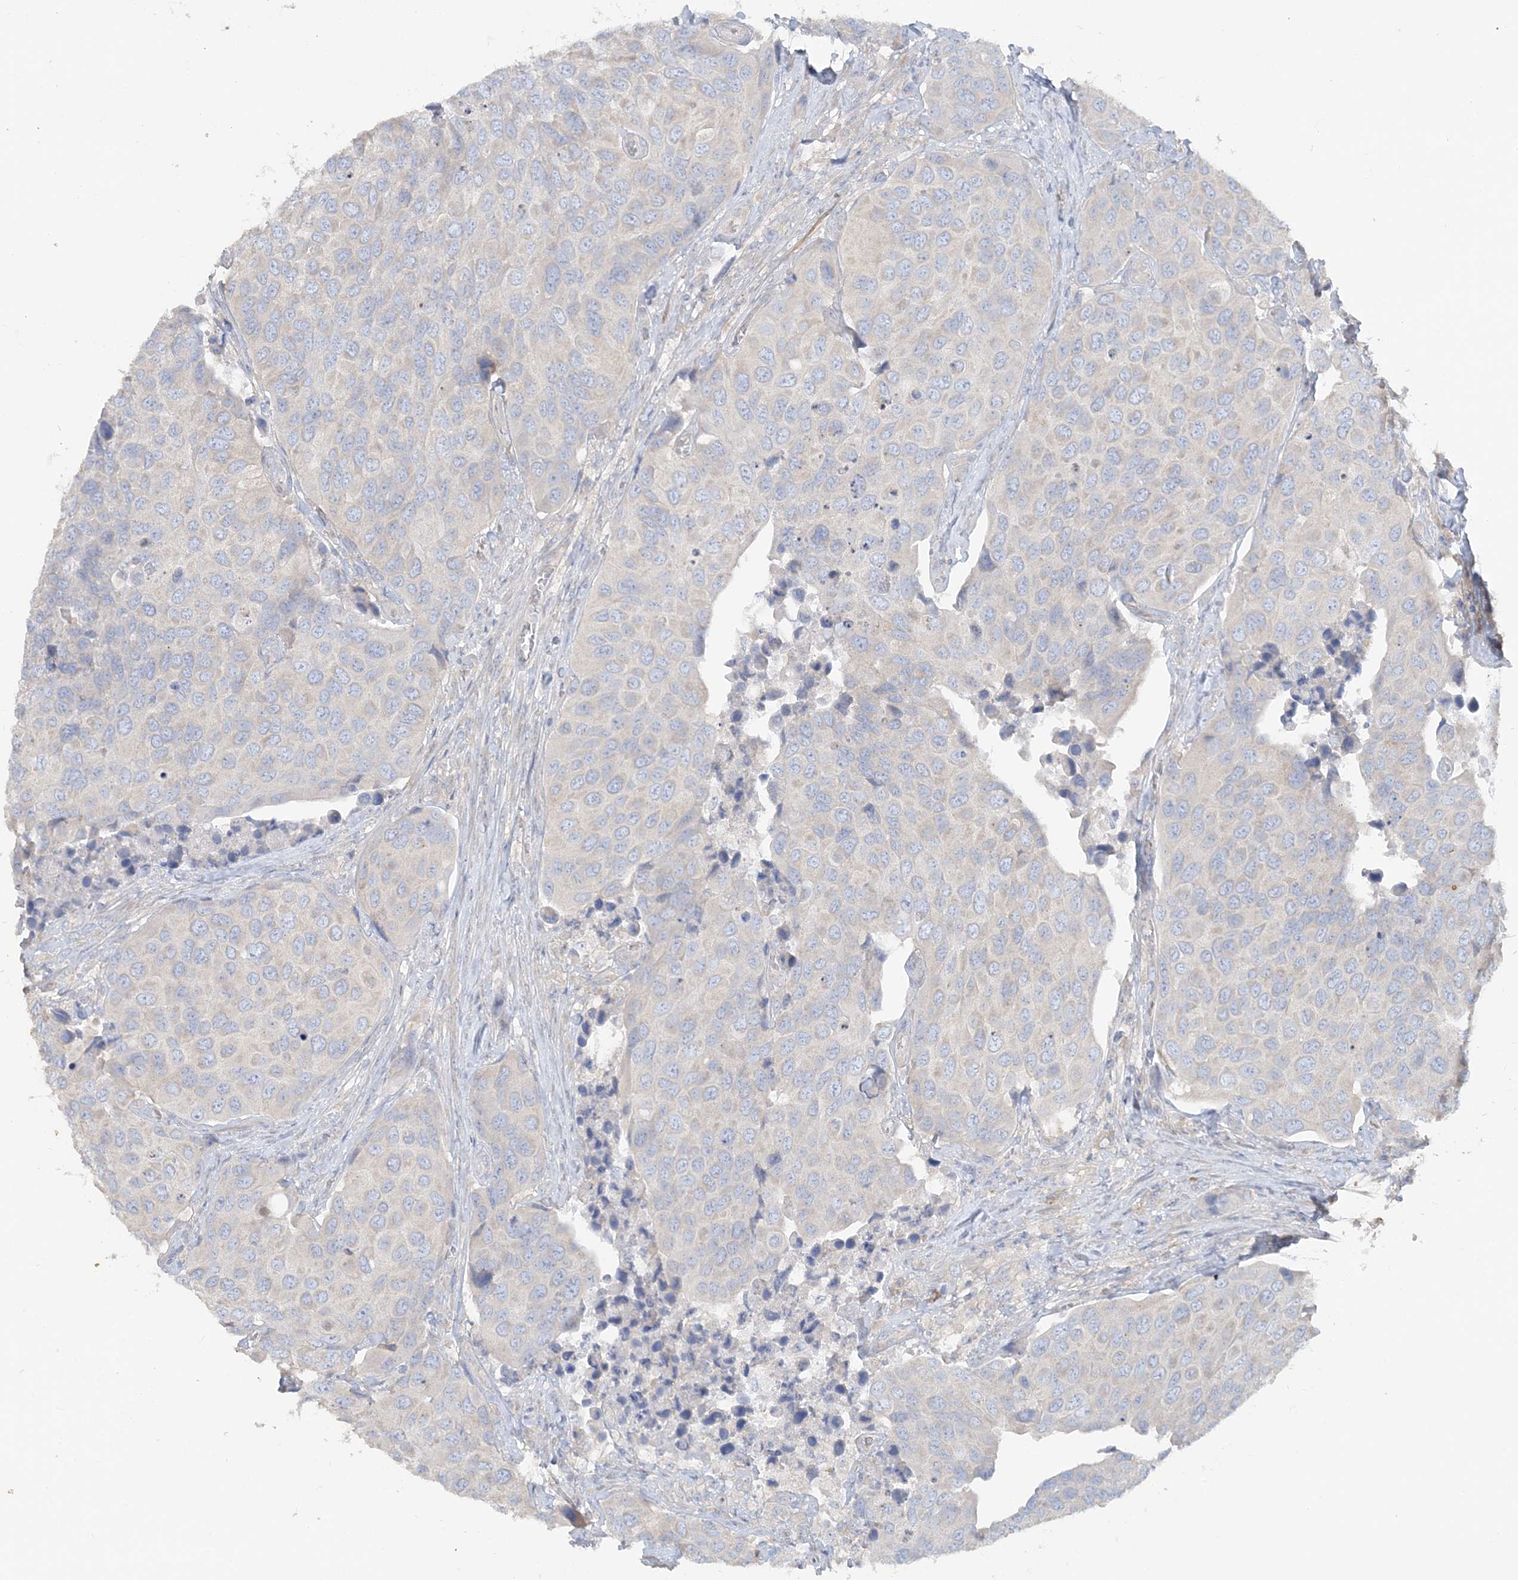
{"staining": {"intensity": "negative", "quantity": "none", "location": "none"}, "tissue": "urothelial cancer", "cell_type": "Tumor cells", "image_type": "cancer", "snomed": [{"axis": "morphology", "description": "Urothelial carcinoma, High grade"}, {"axis": "topography", "description": "Urinary bladder"}], "caption": "This is an immunohistochemistry photomicrograph of human urothelial cancer. There is no staining in tumor cells.", "gene": "TBC1D5", "patient": {"sex": "male", "age": 74}}